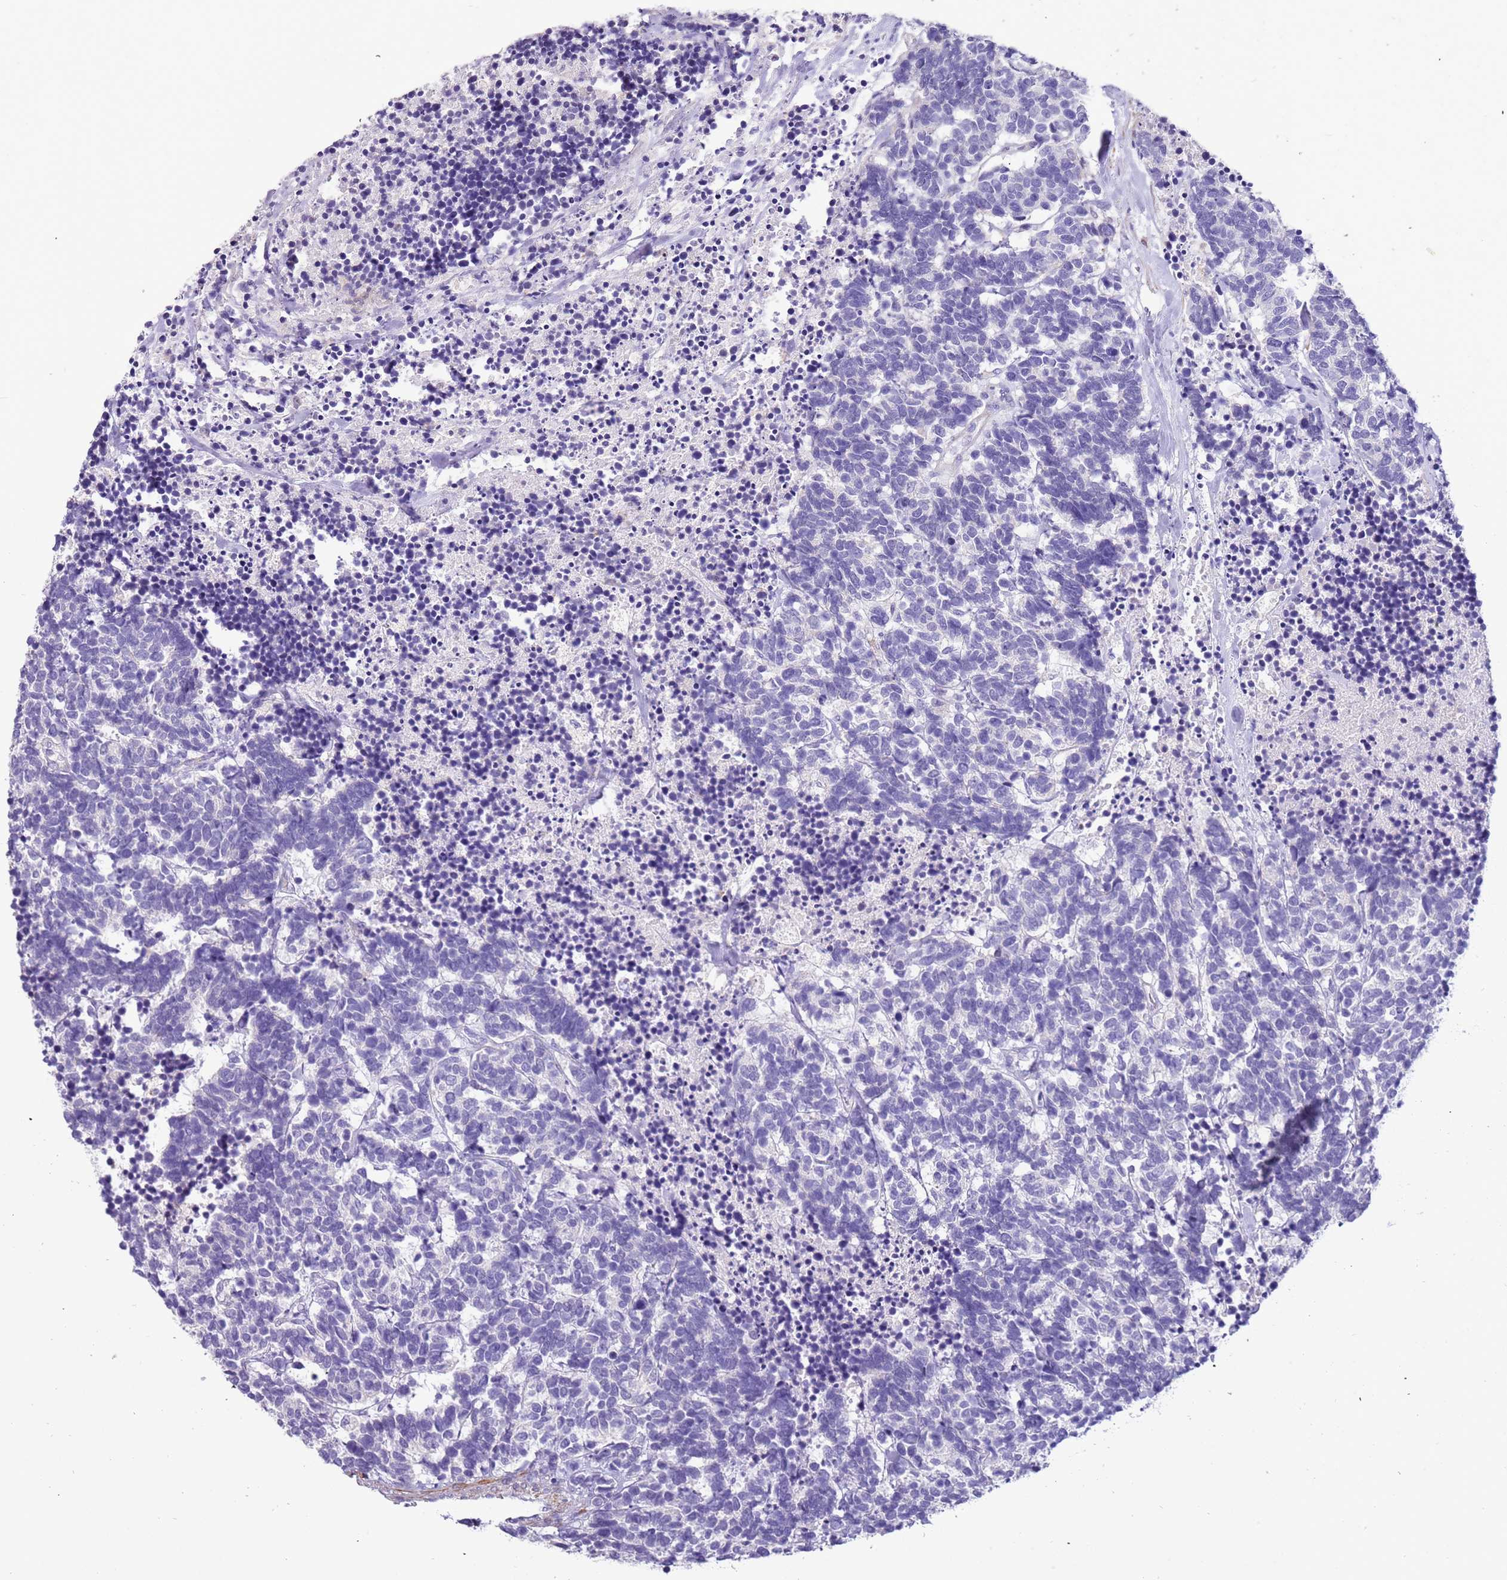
{"staining": {"intensity": "negative", "quantity": "none", "location": "none"}, "tissue": "carcinoid", "cell_type": "Tumor cells", "image_type": "cancer", "snomed": [{"axis": "morphology", "description": "Carcinoma, NOS"}, {"axis": "morphology", "description": "Carcinoid, malignant, NOS"}, {"axis": "topography", "description": "Urinary bladder"}], "caption": "High magnification brightfield microscopy of carcinoid stained with DAB (3,3'-diaminobenzidine) (brown) and counterstained with hematoxylin (blue): tumor cells show no significant positivity.", "gene": "PCGF2", "patient": {"sex": "male", "age": 57}}